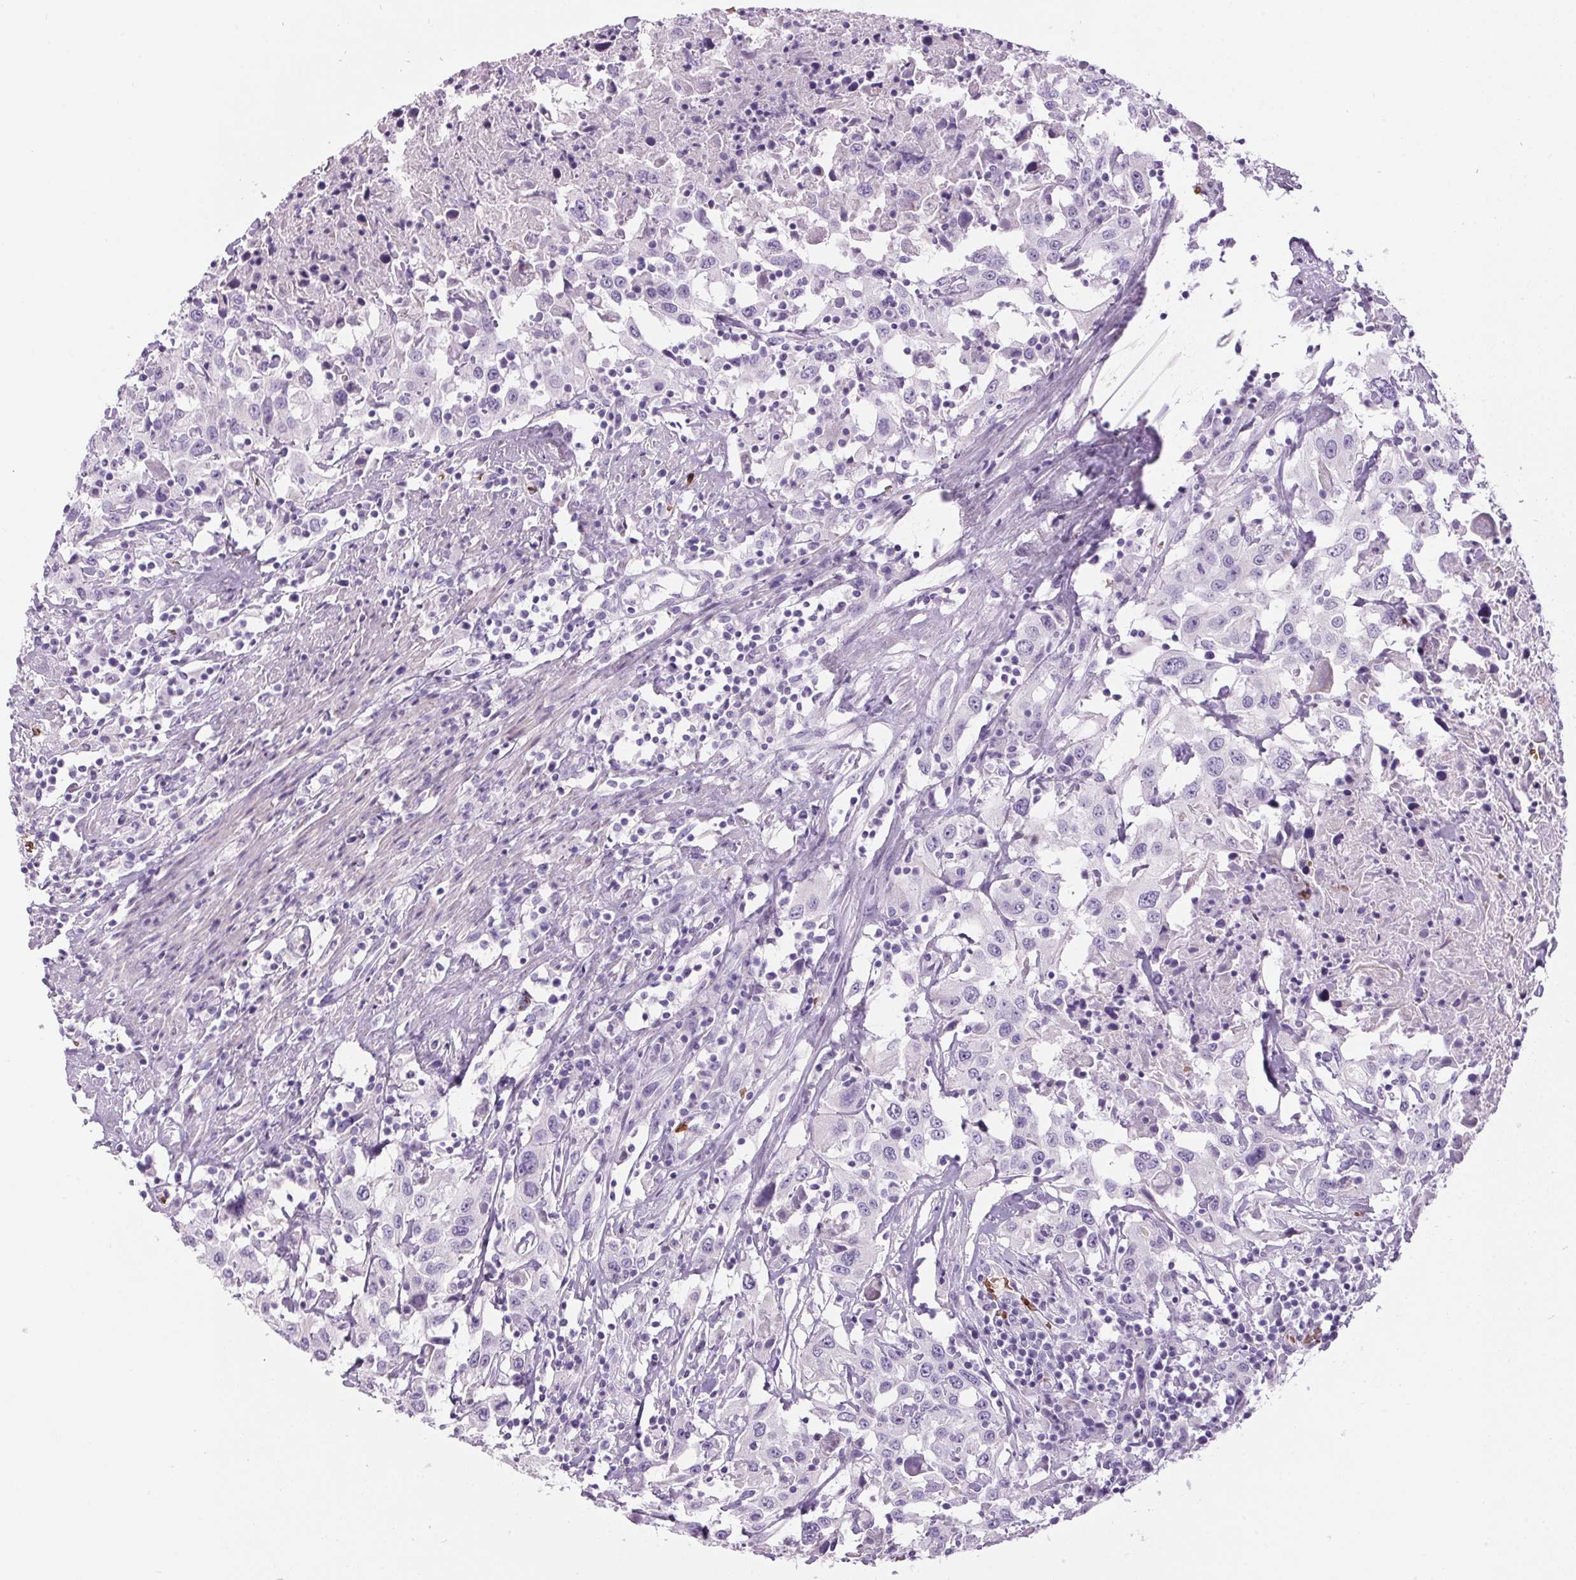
{"staining": {"intensity": "negative", "quantity": "none", "location": "none"}, "tissue": "urothelial cancer", "cell_type": "Tumor cells", "image_type": "cancer", "snomed": [{"axis": "morphology", "description": "Urothelial carcinoma, High grade"}, {"axis": "topography", "description": "Urinary bladder"}], "caption": "This image is of high-grade urothelial carcinoma stained with immunohistochemistry (IHC) to label a protein in brown with the nuclei are counter-stained blue. There is no expression in tumor cells.", "gene": "HBQ1", "patient": {"sex": "male", "age": 61}}